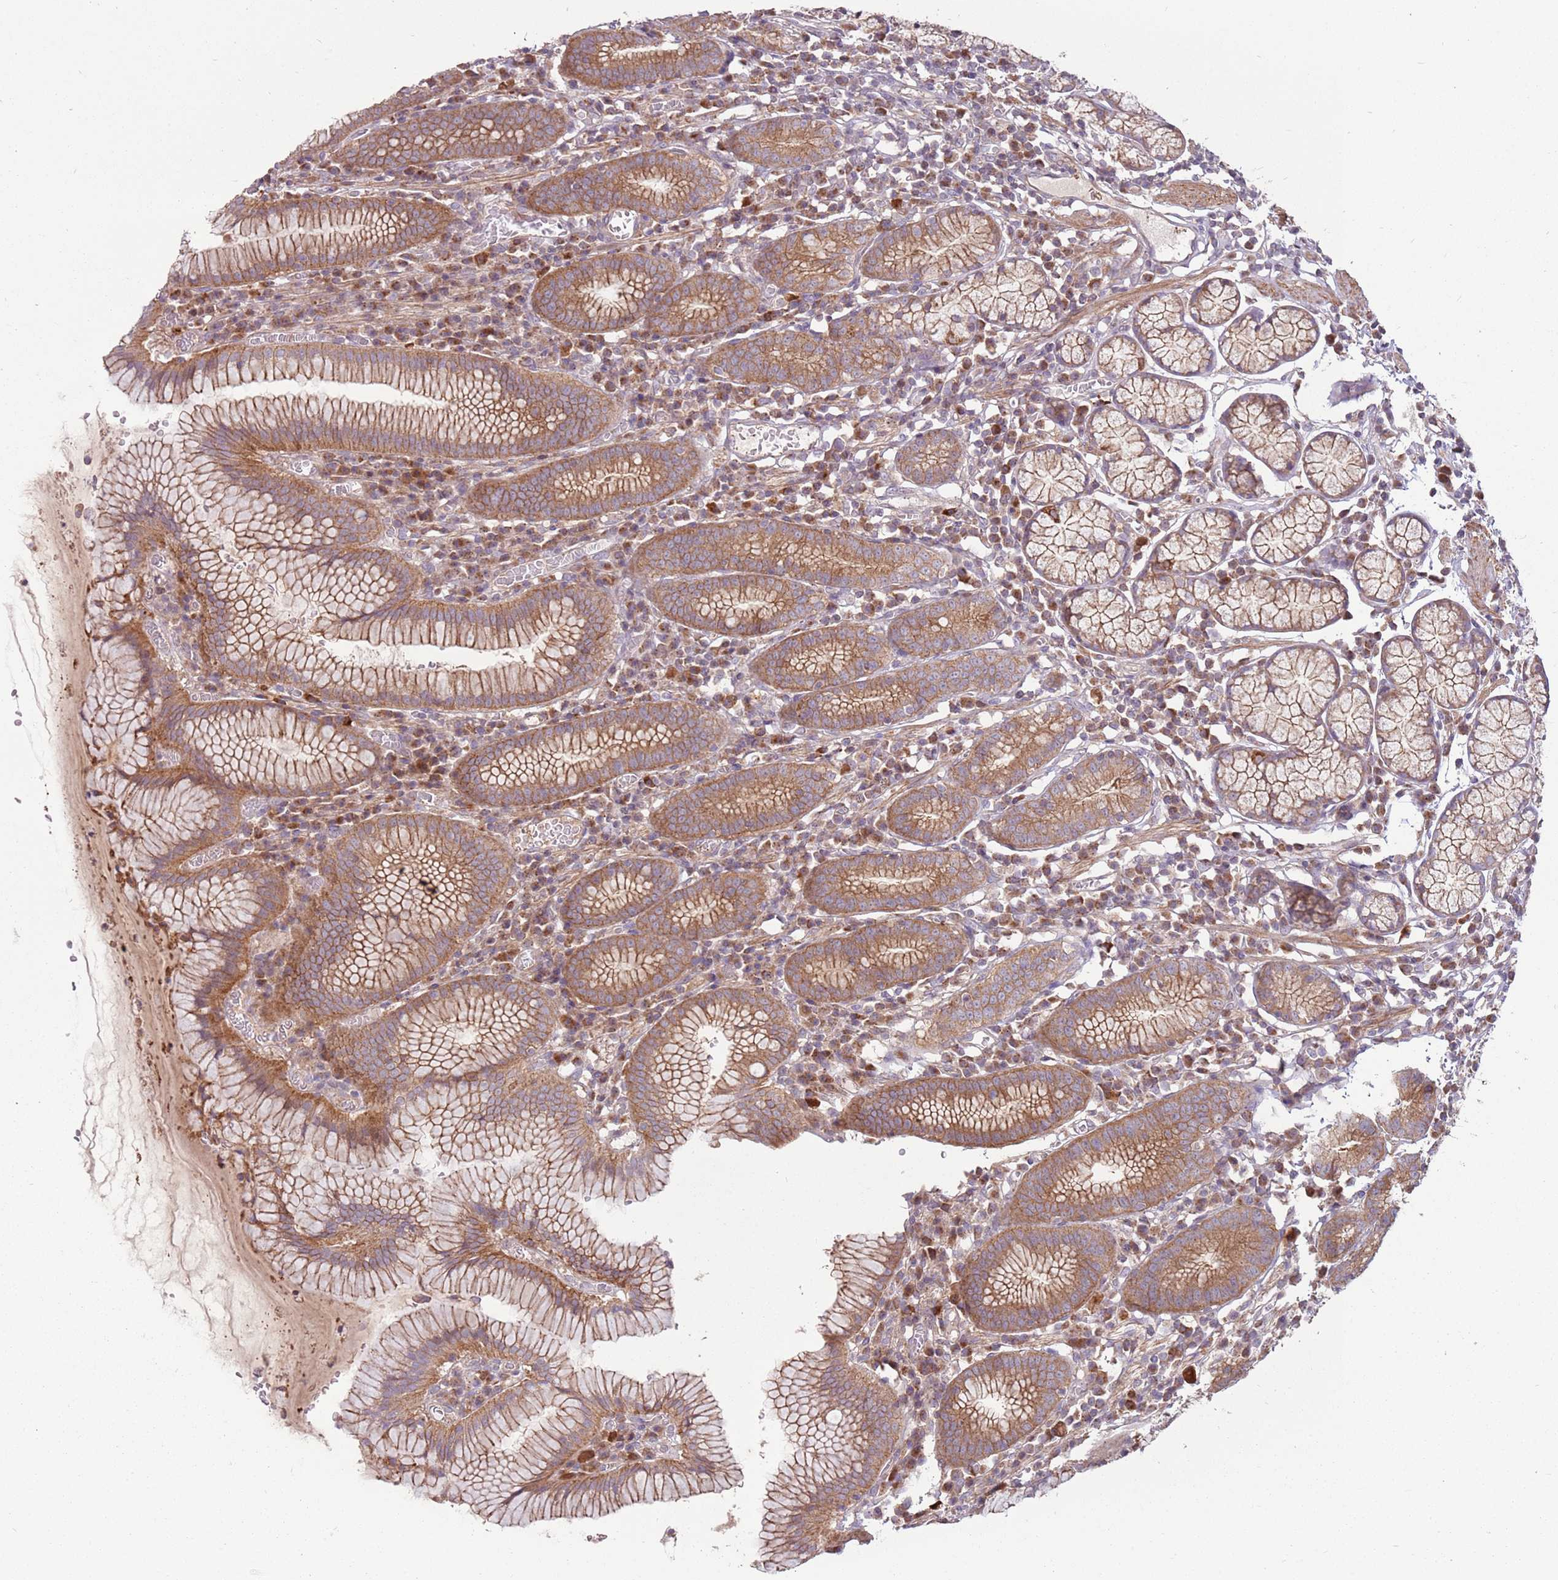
{"staining": {"intensity": "moderate", "quantity": ">75%", "location": "cytoplasmic/membranous"}, "tissue": "stomach", "cell_type": "Glandular cells", "image_type": "normal", "snomed": [{"axis": "morphology", "description": "Normal tissue, NOS"}, {"axis": "topography", "description": "Stomach"}], "caption": "A high-resolution histopathology image shows IHC staining of normal stomach, which displays moderate cytoplasmic/membranous positivity in approximately >75% of glandular cells.", "gene": "SPATA31D1", "patient": {"sex": "male", "age": 55}}